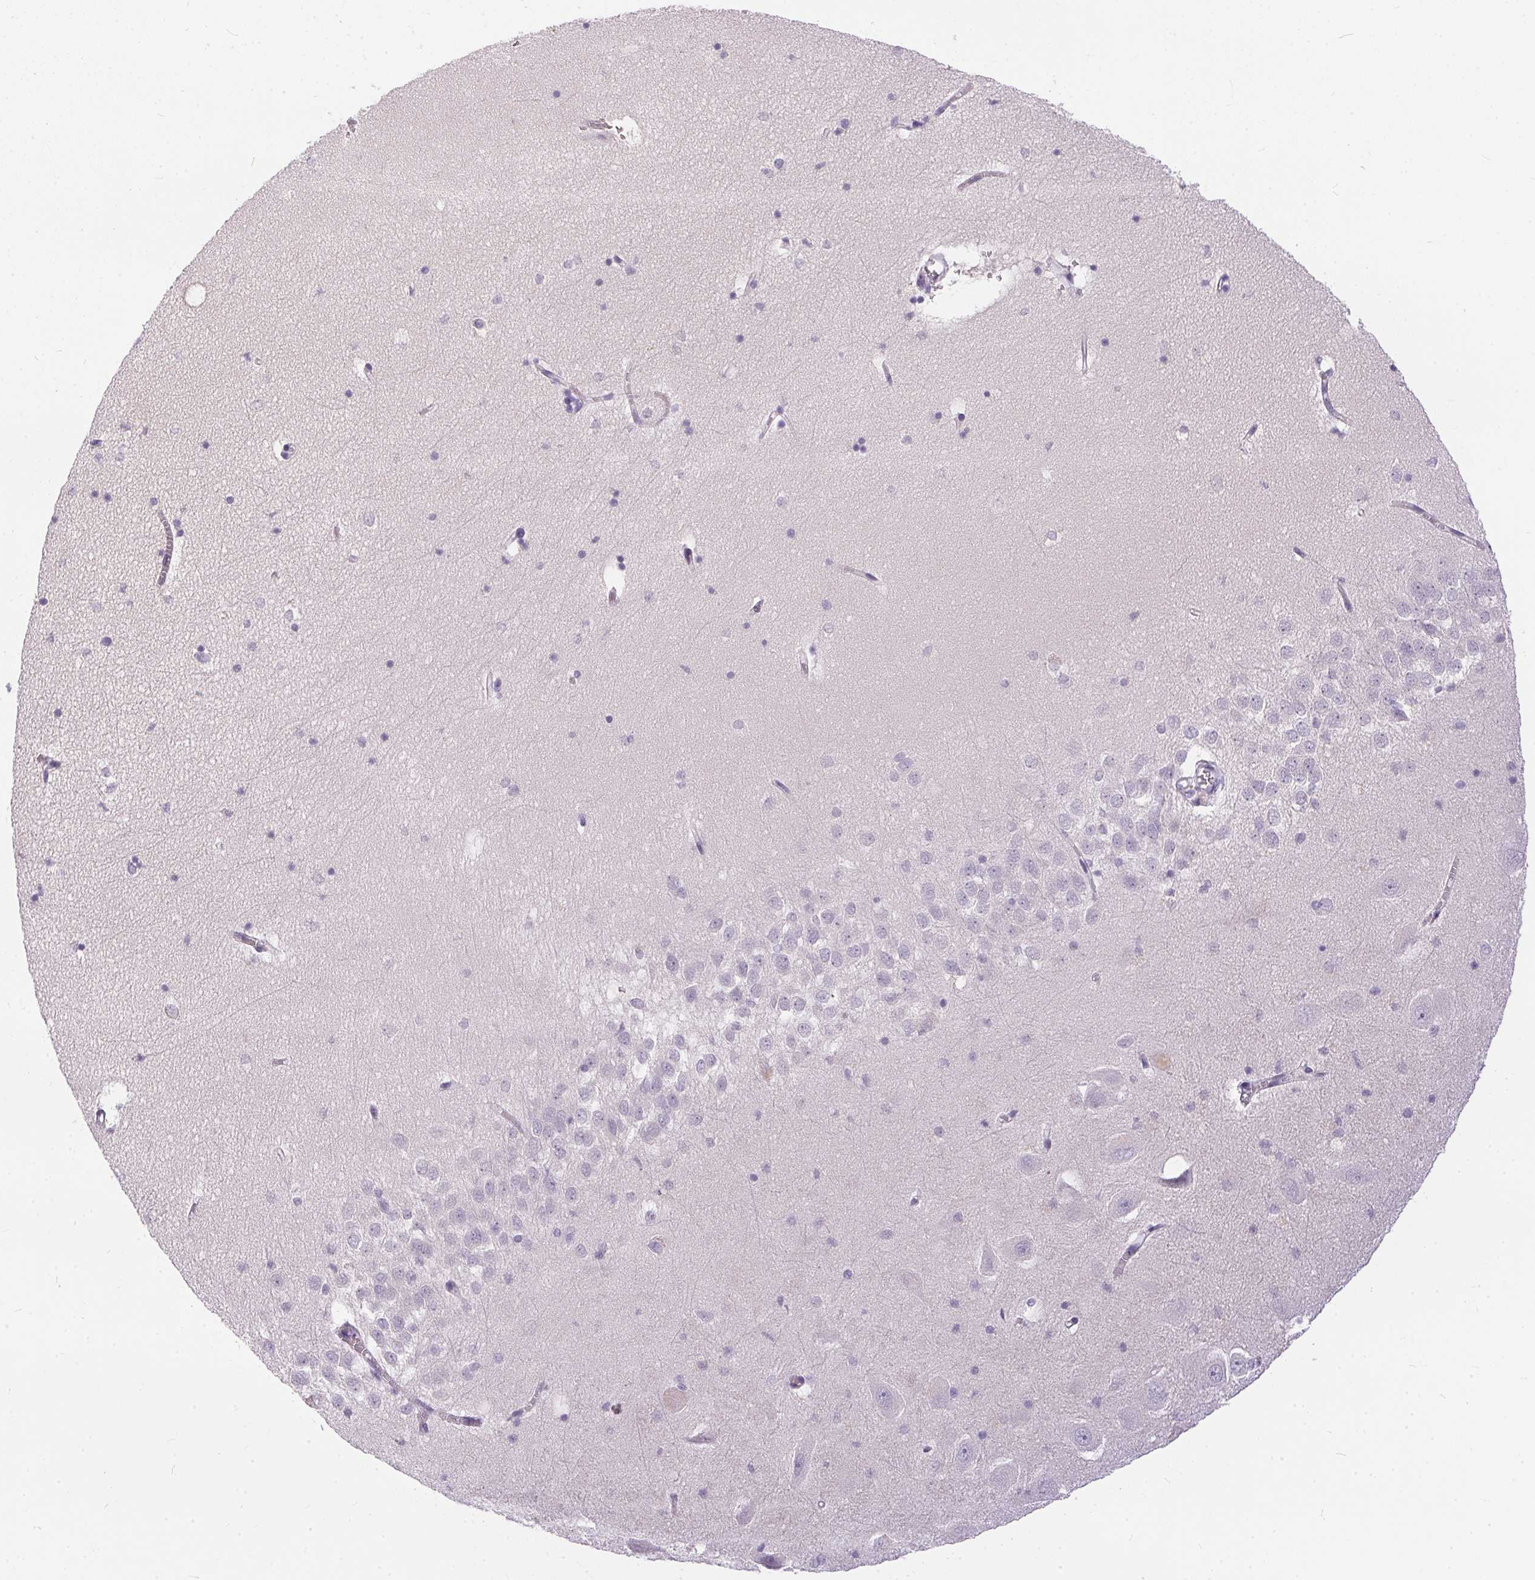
{"staining": {"intensity": "negative", "quantity": "none", "location": "none"}, "tissue": "hippocampus", "cell_type": "Glial cells", "image_type": "normal", "snomed": [{"axis": "morphology", "description": "Normal tissue, NOS"}, {"axis": "topography", "description": "Hippocampus"}], "caption": "A high-resolution photomicrograph shows IHC staining of unremarkable hippocampus, which reveals no significant staining in glial cells. (Brightfield microscopy of DAB IHC at high magnification).", "gene": "GBP6", "patient": {"sex": "male", "age": 58}}